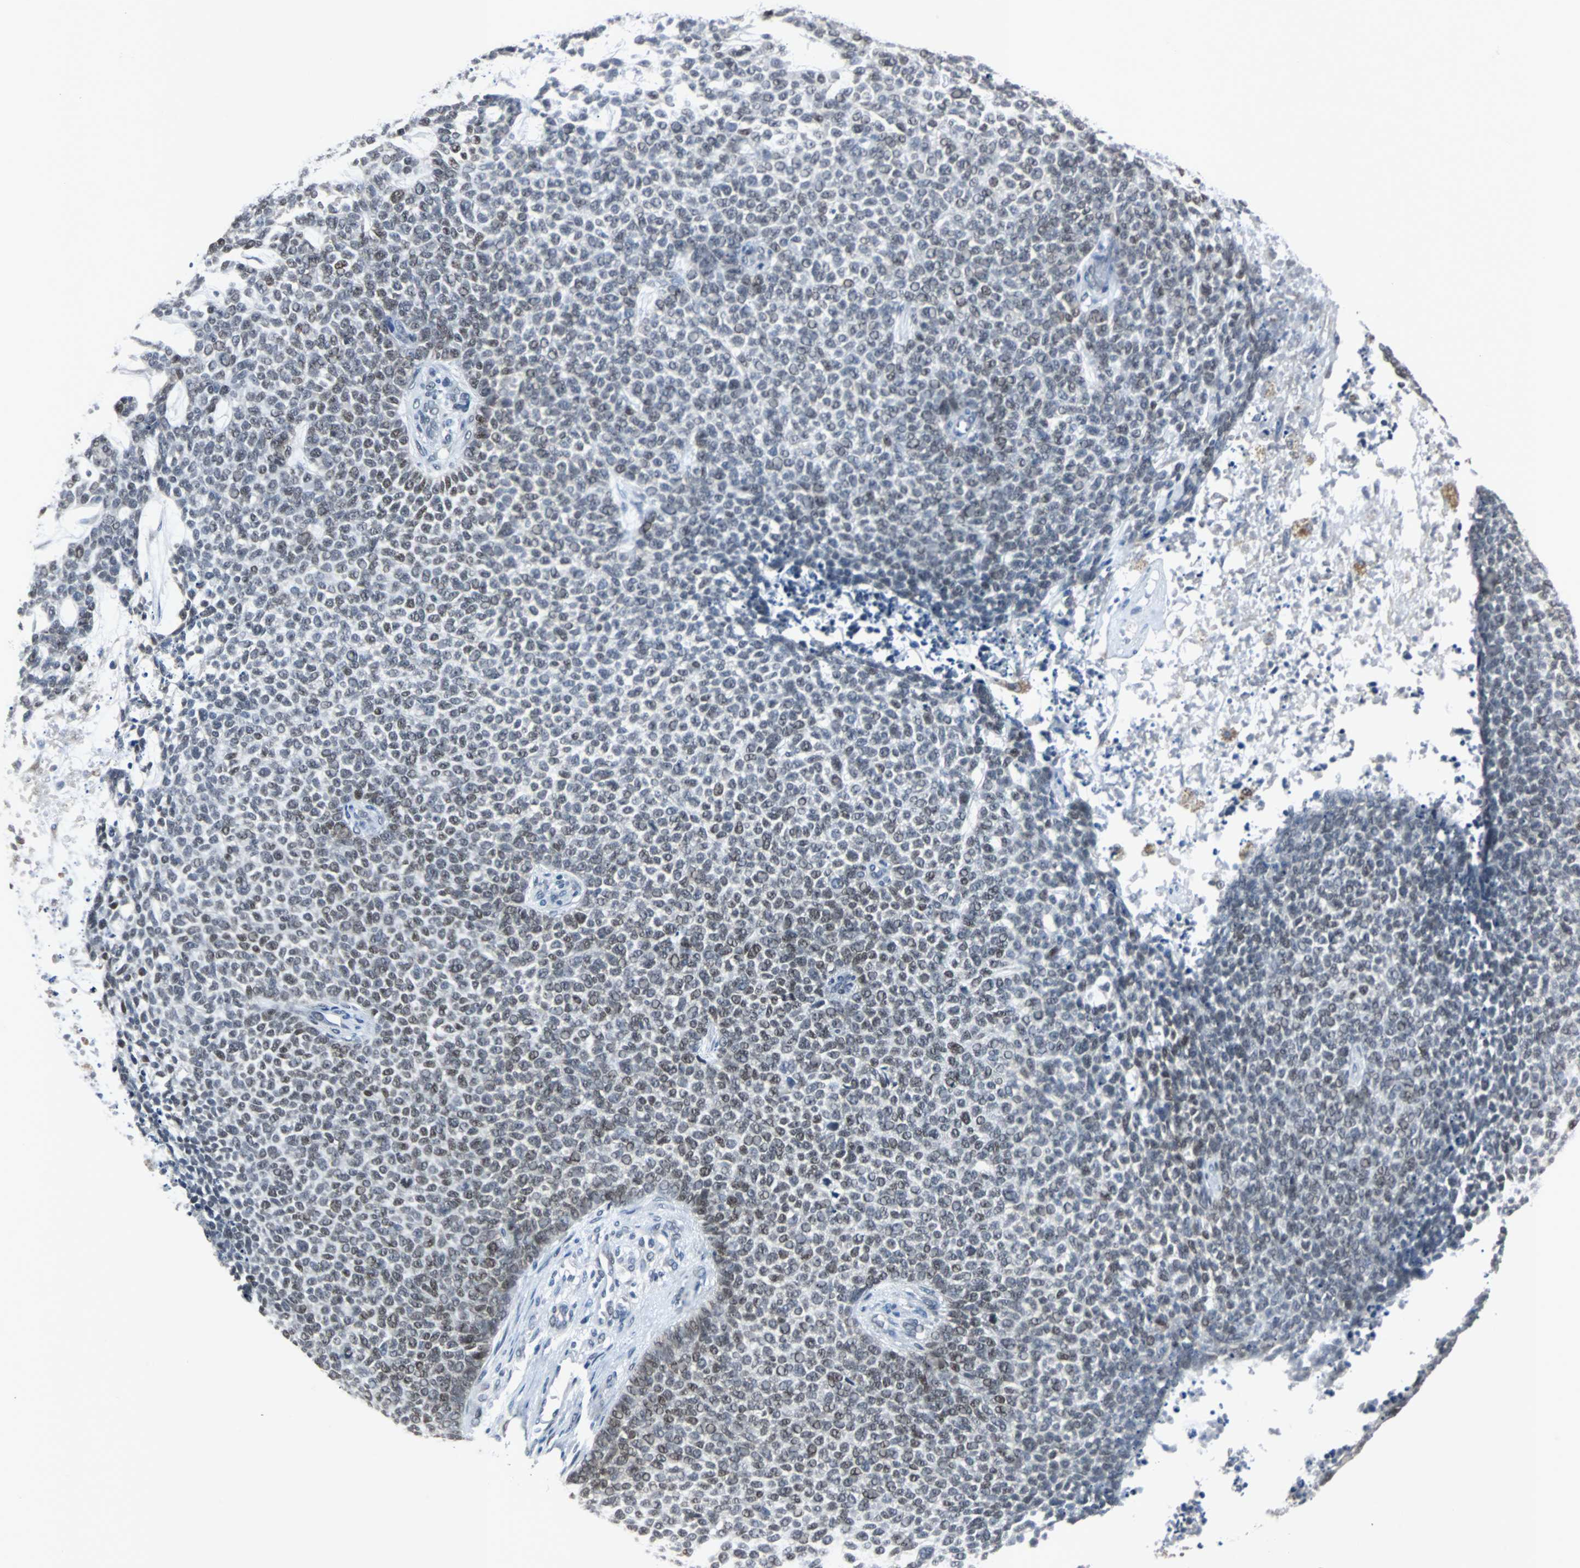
{"staining": {"intensity": "strong", "quantity": "25%-75%", "location": "nuclear"}, "tissue": "skin cancer", "cell_type": "Tumor cells", "image_type": "cancer", "snomed": [{"axis": "morphology", "description": "Basal cell carcinoma"}, {"axis": "topography", "description": "Skin"}], "caption": "IHC histopathology image of neoplastic tissue: human skin cancer (basal cell carcinoma) stained using immunohistochemistry demonstrates high levels of strong protein expression localized specifically in the nuclear of tumor cells, appearing as a nuclear brown color.", "gene": "ZHX2", "patient": {"sex": "female", "age": 84}}